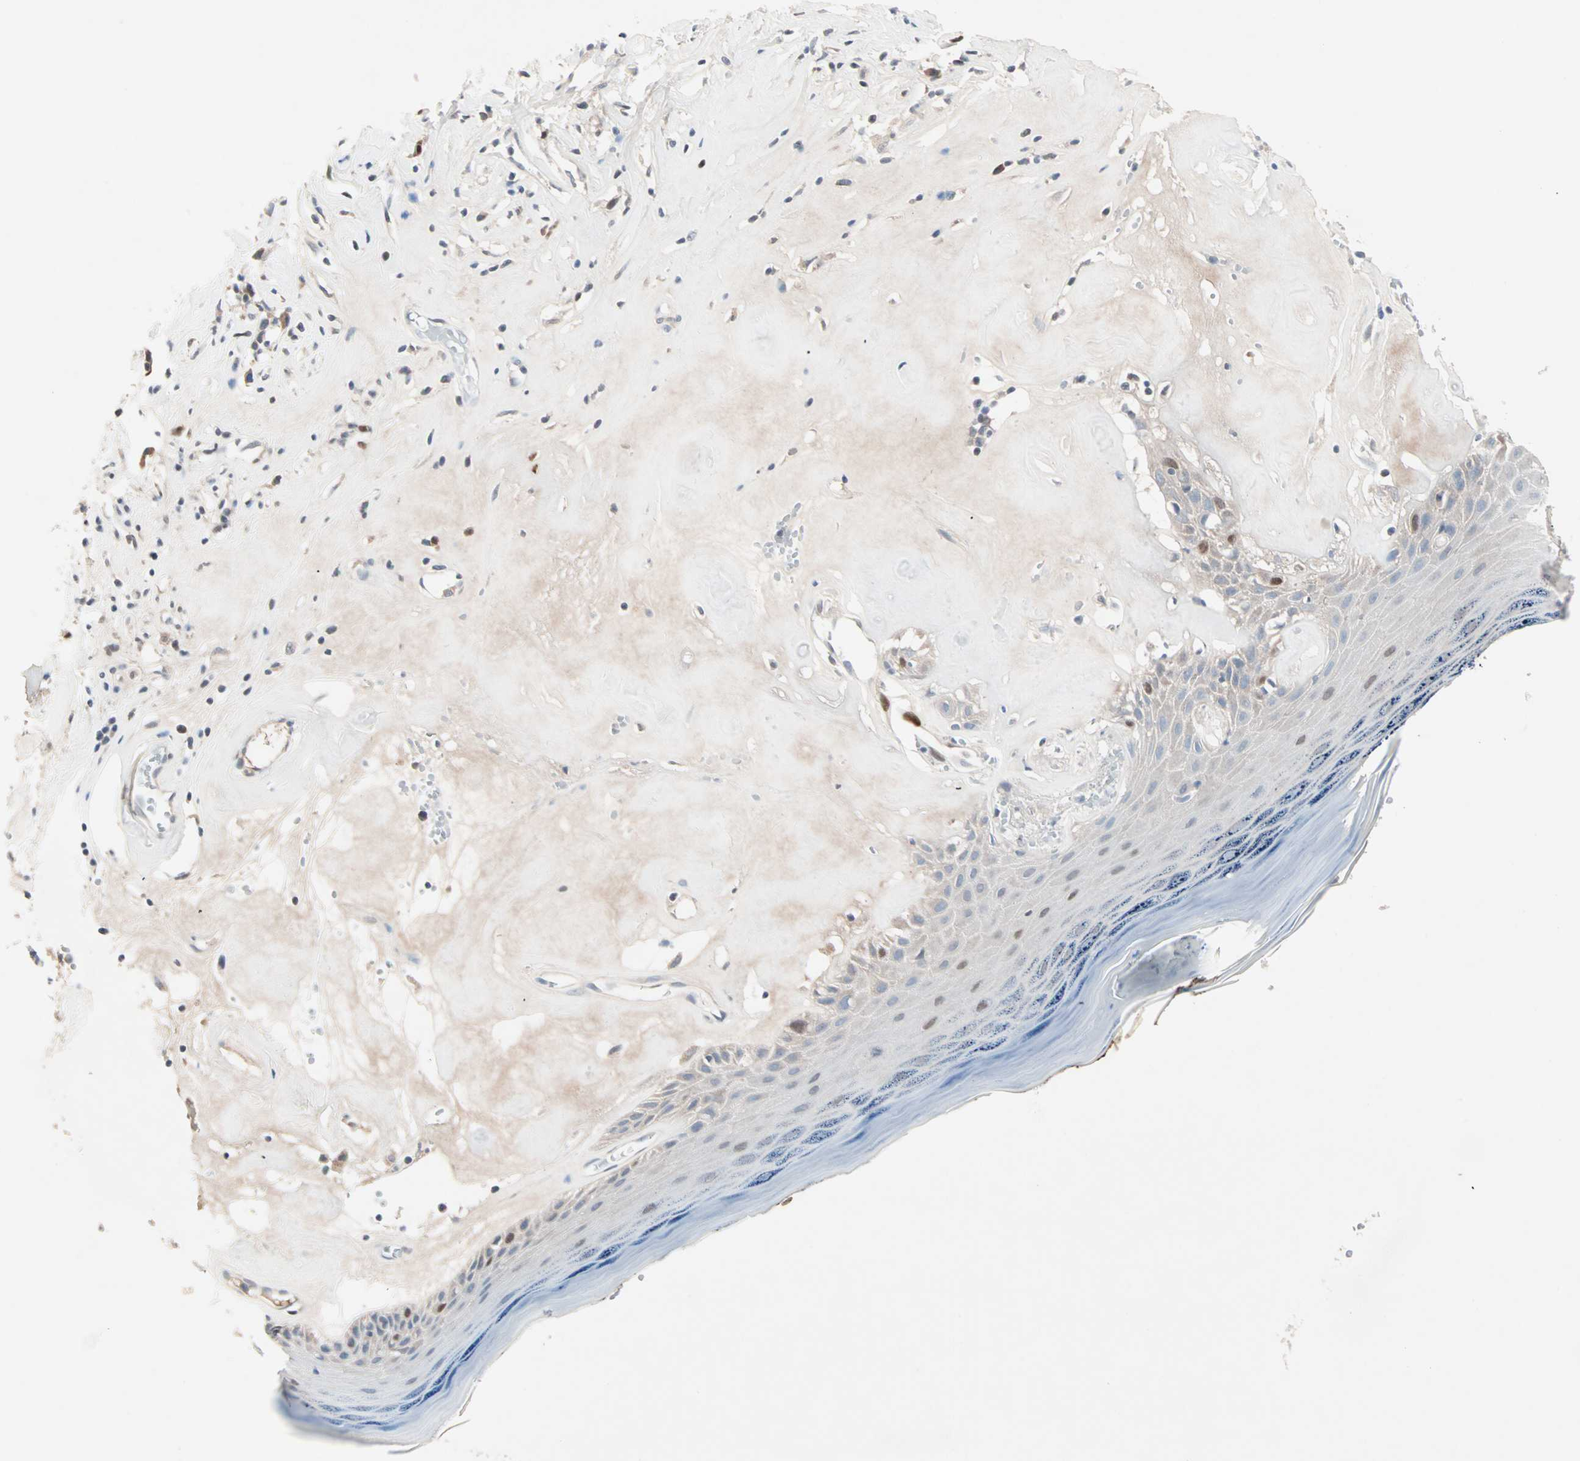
{"staining": {"intensity": "strong", "quantity": "<25%", "location": "nuclear"}, "tissue": "skin", "cell_type": "Epidermal cells", "image_type": "normal", "snomed": [{"axis": "morphology", "description": "Normal tissue, NOS"}, {"axis": "morphology", "description": "Inflammation, NOS"}, {"axis": "topography", "description": "Vulva"}], "caption": "Skin stained with immunohistochemistry (IHC) reveals strong nuclear positivity in about <25% of epidermal cells.", "gene": "CCNE2", "patient": {"sex": "female", "age": 84}}